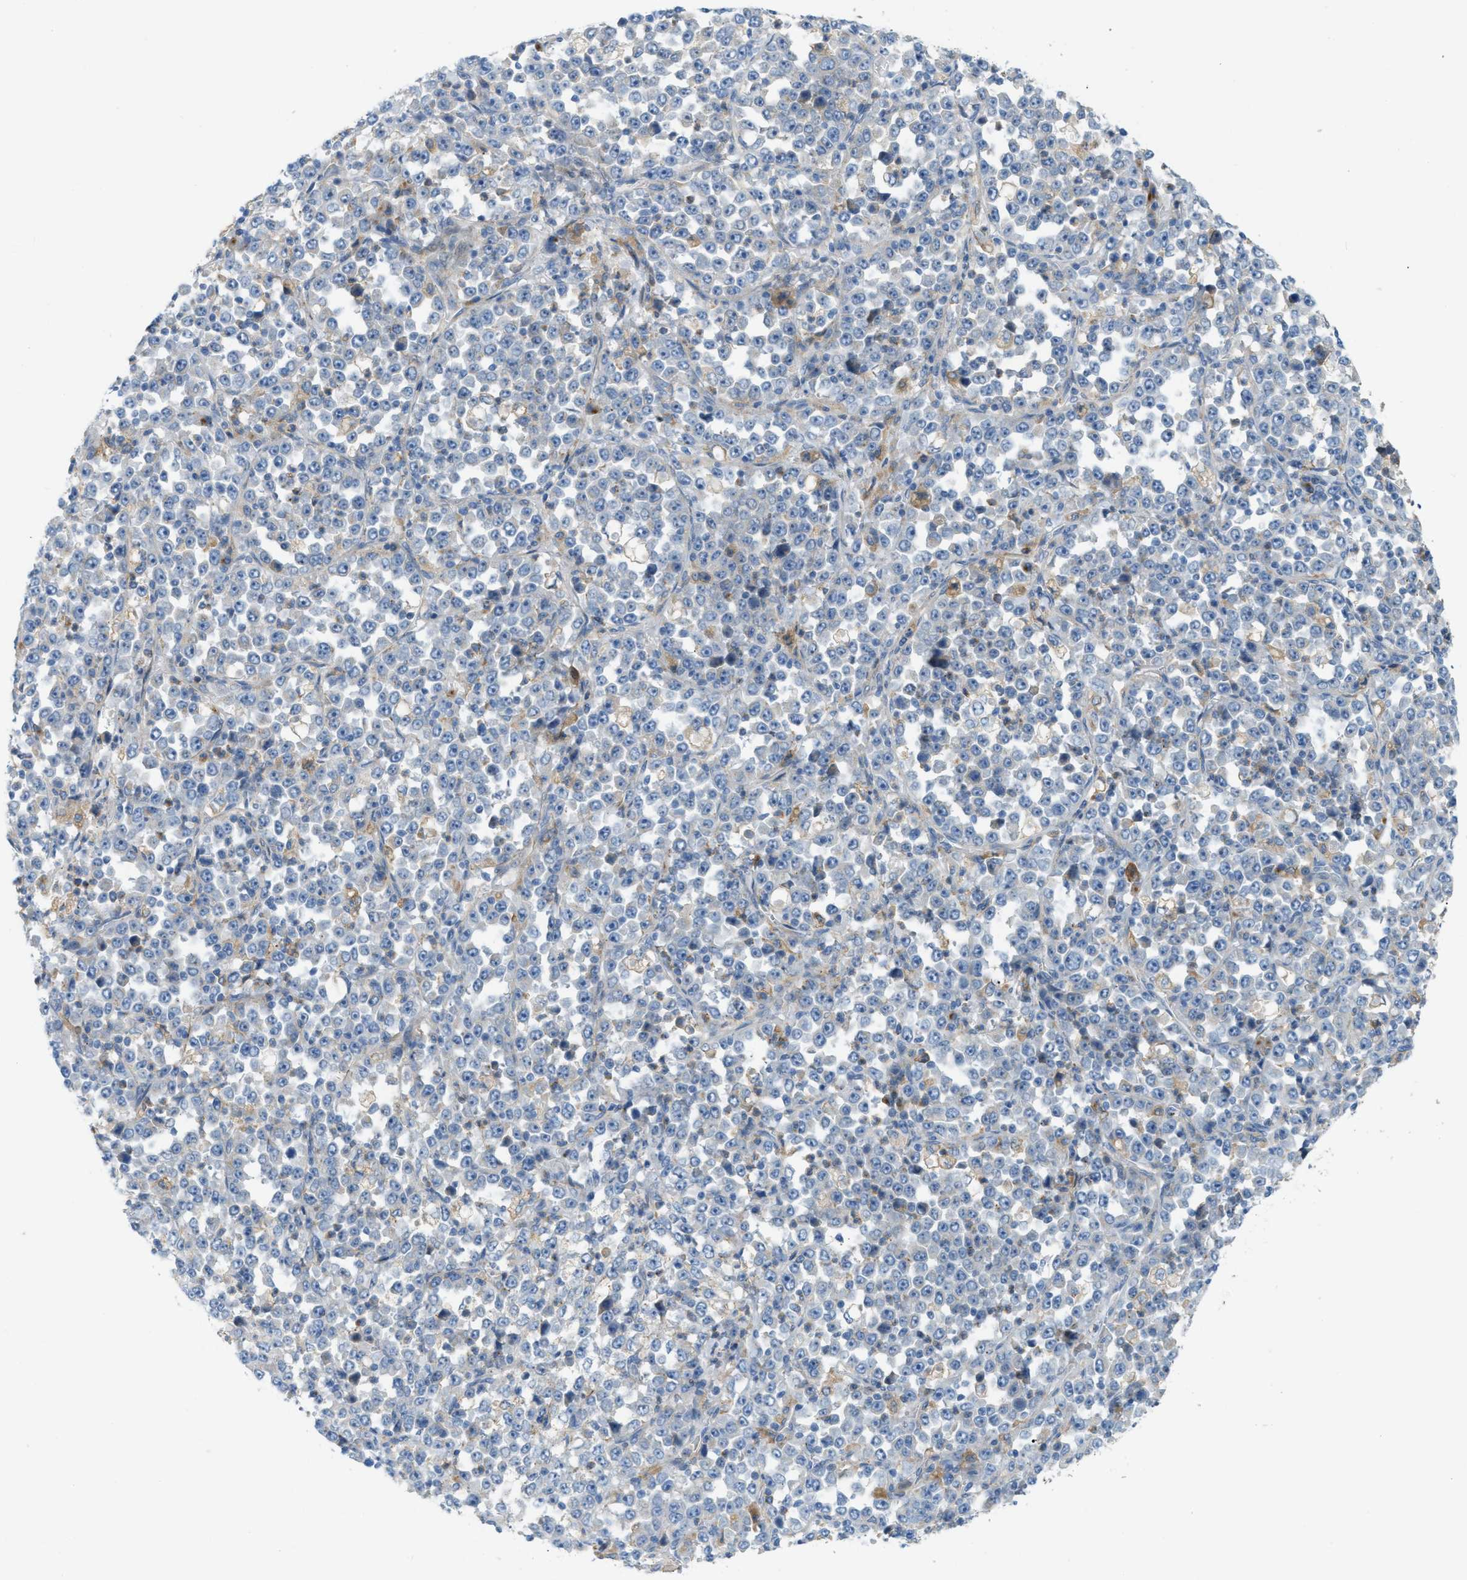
{"staining": {"intensity": "negative", "quantity": "none", "location": "none"}, "tissue": "stomach cancer", "cell_type": "Tumor cells", "image_type": "cancer", "snomed": [{"axis": "morphology", "description": "Normal tissue, NOS"}, {"axis": "morphology", "description": "Adenocarcinoma, NOS"}, {"axis": "topography", "description": "Stomach, upper"}, {"axis": "topography", "description": "Stomach"}], "caption": "A histopathology image of human stomach cancer (adenocarcinoma) is negative for staining in tumor cells. The staining is performed using DAB brown chromogen with nuclei counter-stained in using hematoxylin.", "gene": "LMBRD1", "patient": {"sex": "male", "age": 59}}